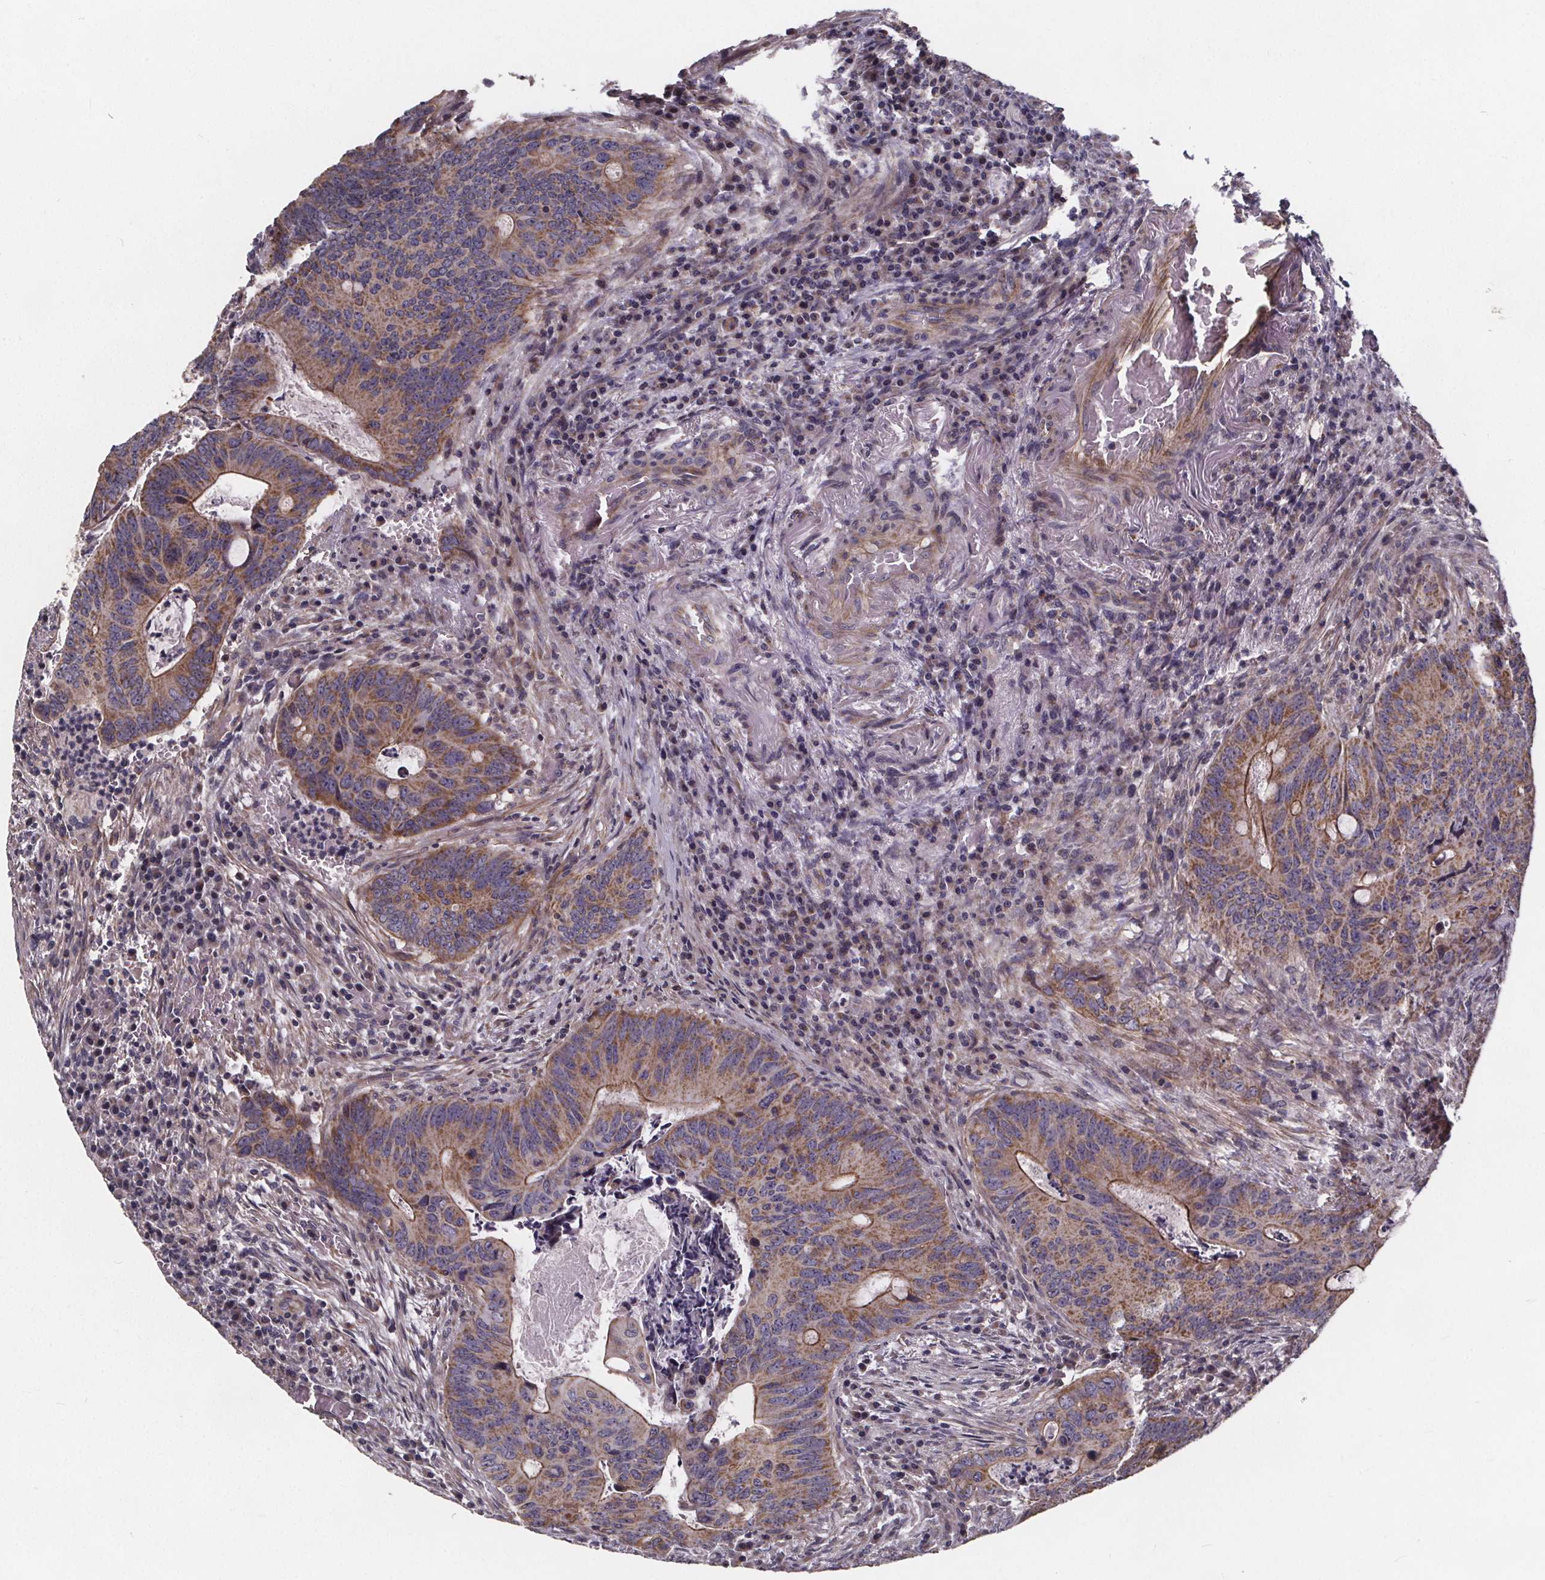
{"staining": {"intensity": "moderate", "quantity": ">75%", "location": "cytoplasmic/membranous"}, "tissue": "colorectal cancer", "cell_type": "Tumor cells", "image_type": "cancer", "snomed": [{"axis": "morphology", "description": "Adenocarcinoma, NOS"}, {"axis": "topography", "description": "Colon"}], "caption": "Brown immunohistochemical staining in human colorectal adenocarcinoma exhibits moderate cytoplasmic/membranous positivity in approximately >75% of tumor cells.", "gene": "YME1L1", "patient": {"sex": "female", "age": 74}}